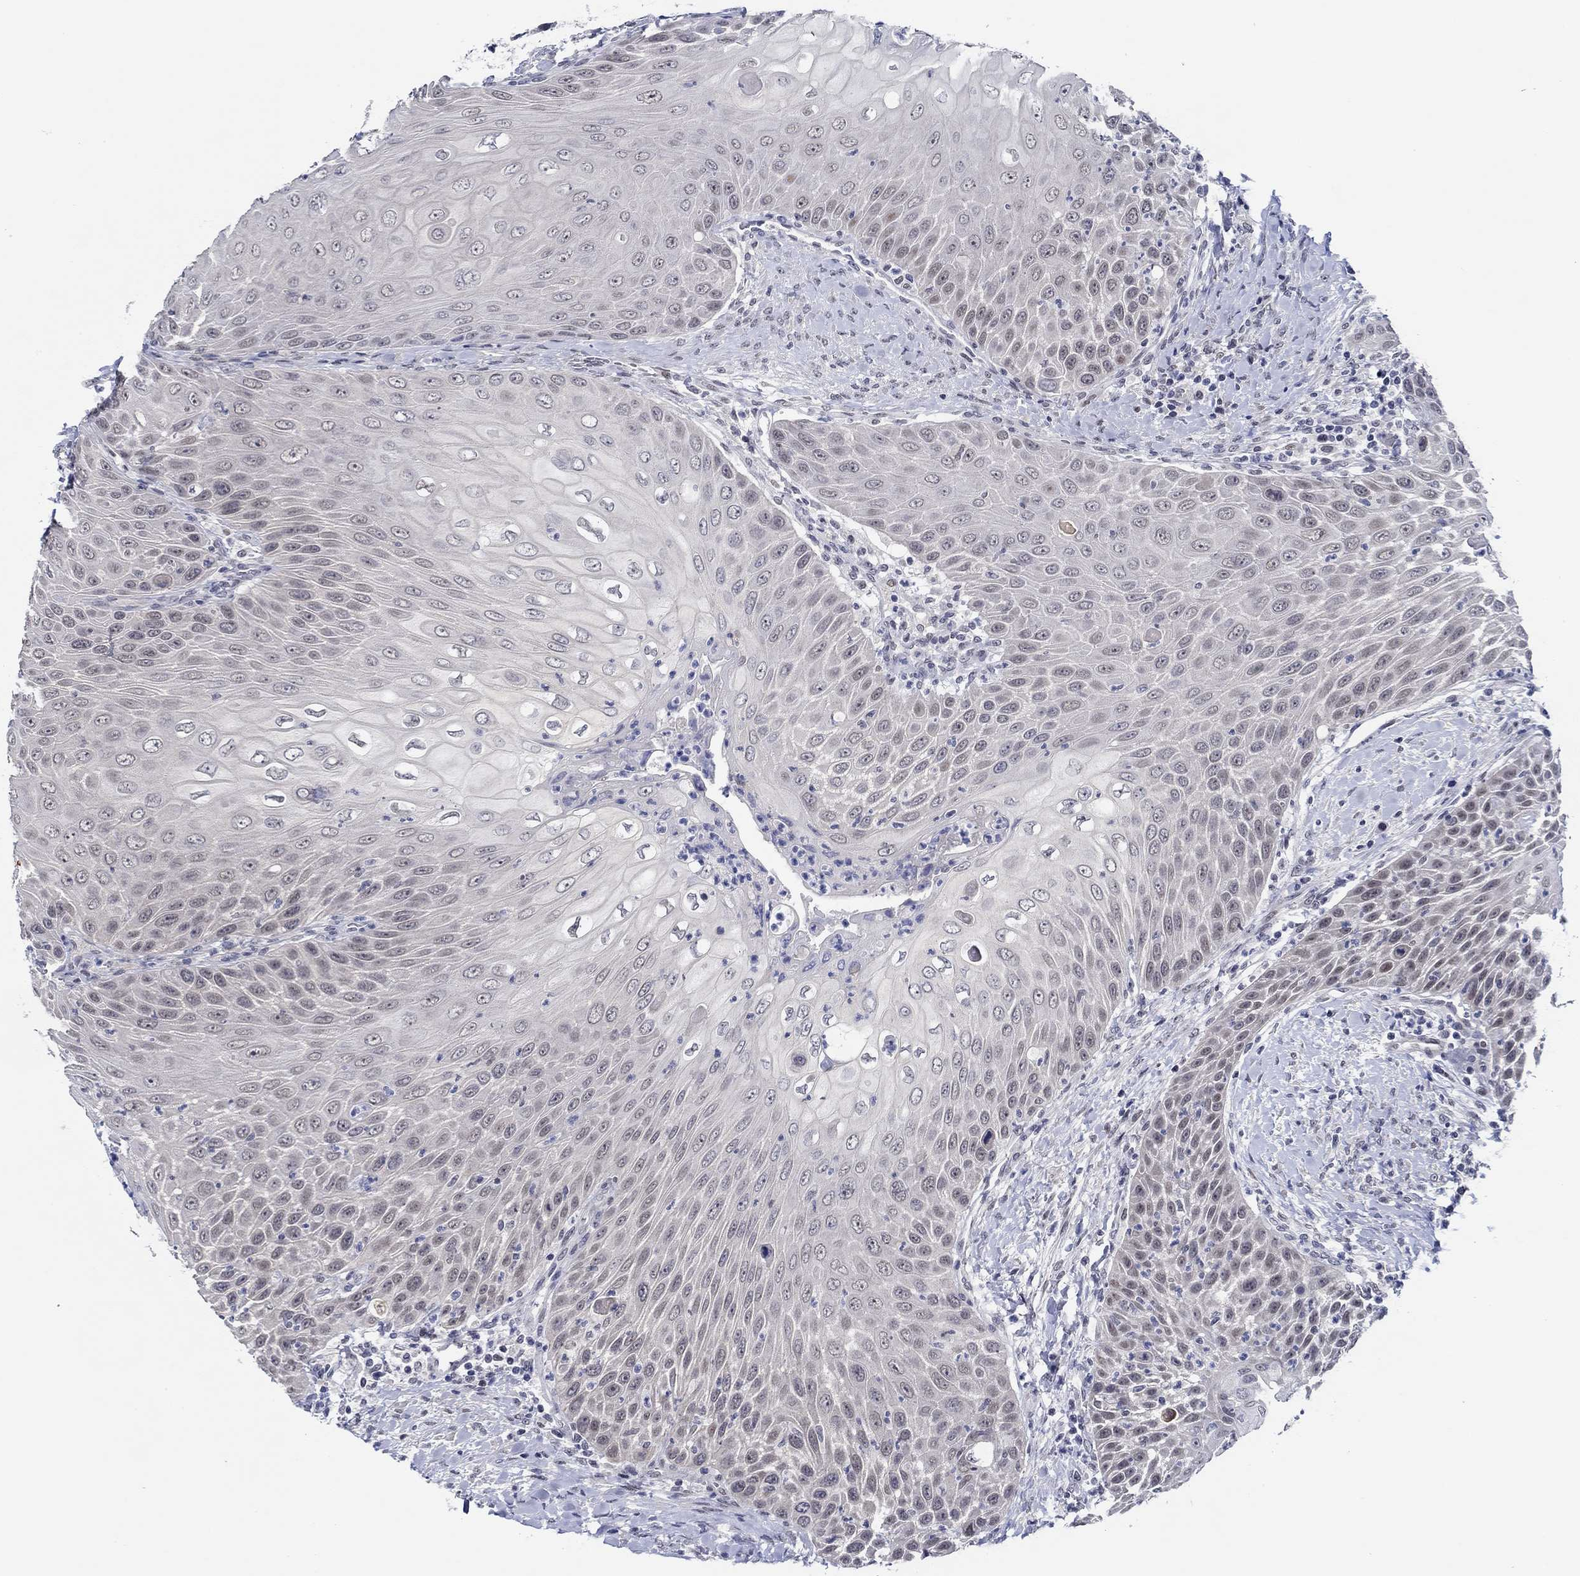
{"staining": {"intensity": "weak", "quantity": "<25%", "location": "nuclear"}, "tissue": "head and neck cancer", "cell_type": "Tumor cells", "image_type": "cancer", "snomed": [{"axis": "morphology", "description": "Squamous cell carcinoma, NOS"}, {"axis": "topography", "description": "Head-Neck"}], "caption": "The photomicrograph displays no staining of tumor cells in head and neck cancer. (DAB immunohistochemistry, high magnification).", "gene": "SLC34A1", "patient": {"sex": "male", "age": 69}}